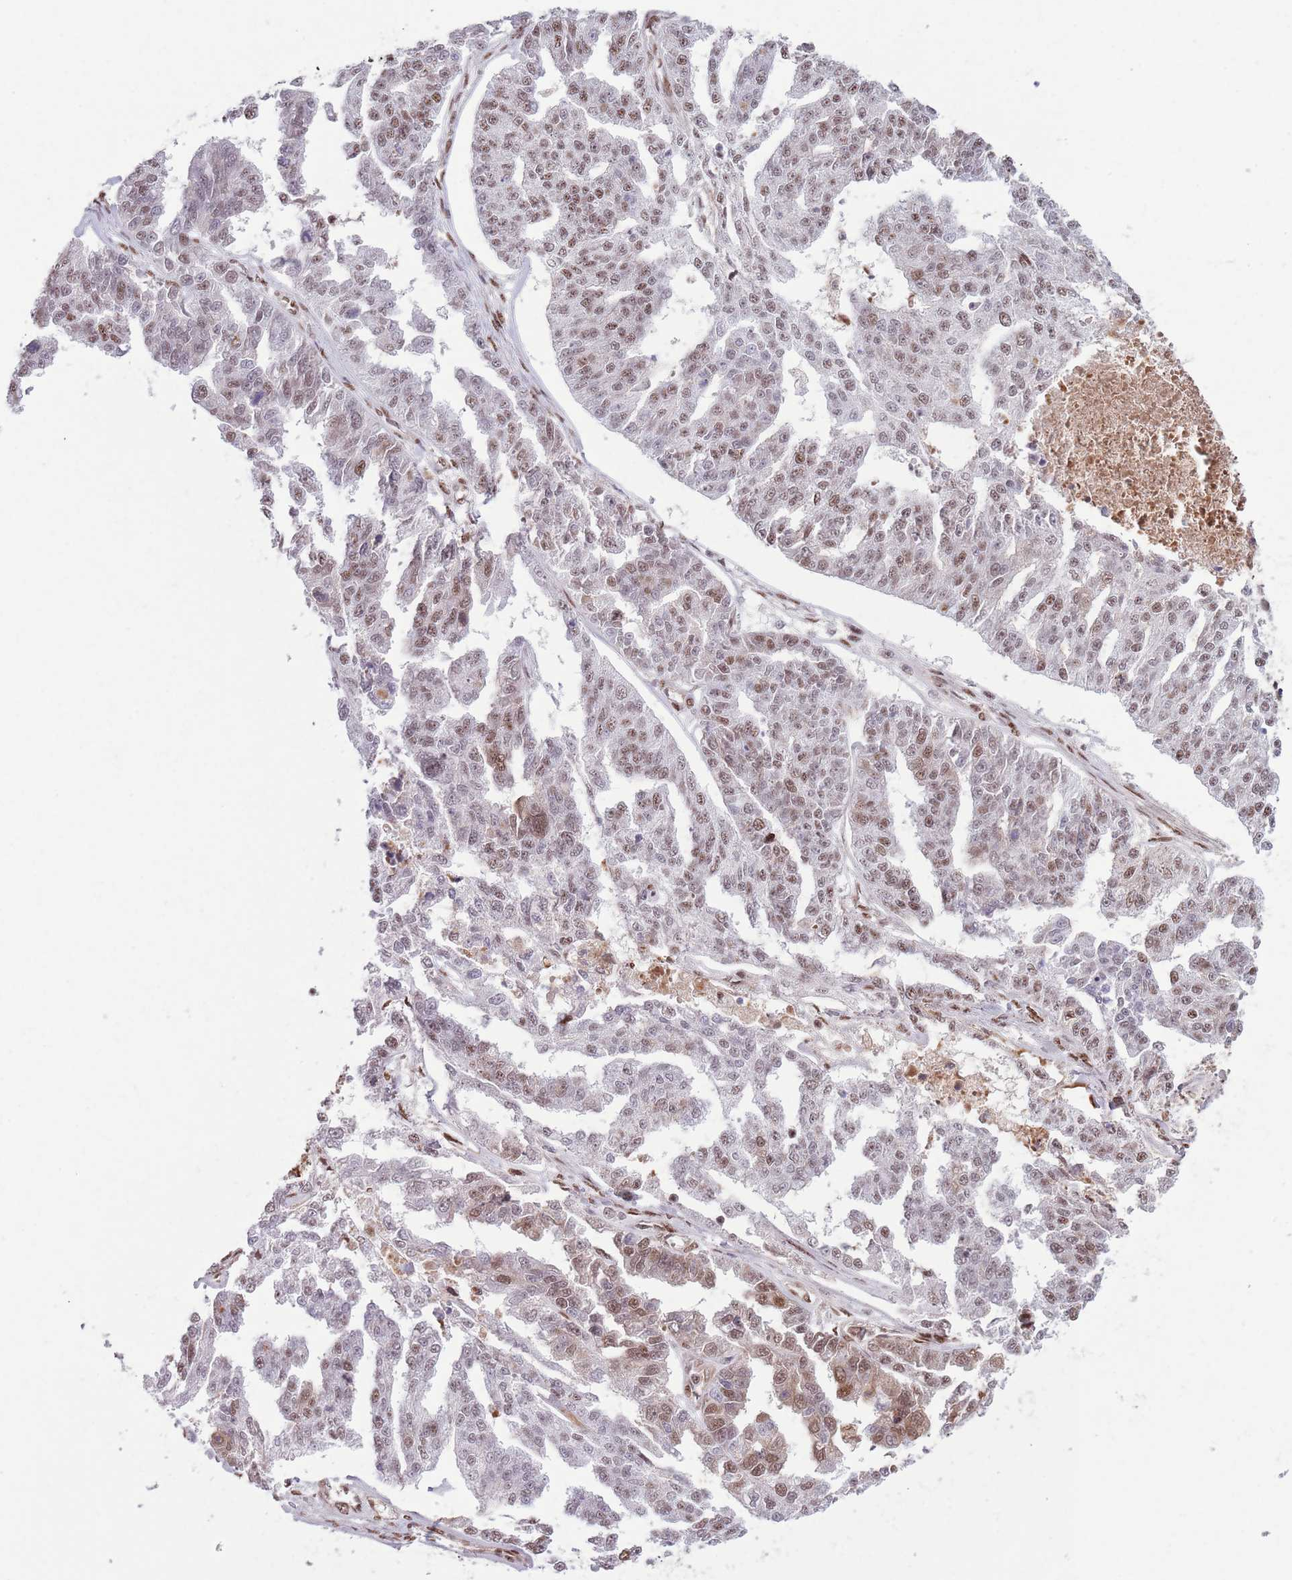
{"staining": {"intensity": "moderate", "quantity": "25%-75%", "location": "nuclear"}, "tissue": "ovarian cancer", "cell_type": "Tumor cells", "image_type": "cancer", "snomed": [{"axis": "morphology", "description": "Cystadenocarcinoma, serous, NOS"}, {"axis": "topography", "description": "Ovary"}], "caption": "Immunohistochemical staining of human ovarian cancer (serous cystadenocarcinoma) shows medium levels of moderate nuclear staining in approximately 25%-75% of tumor cells.", "gene": "SIPA1L3", "patient": {"sex": "female", "age": 58}}